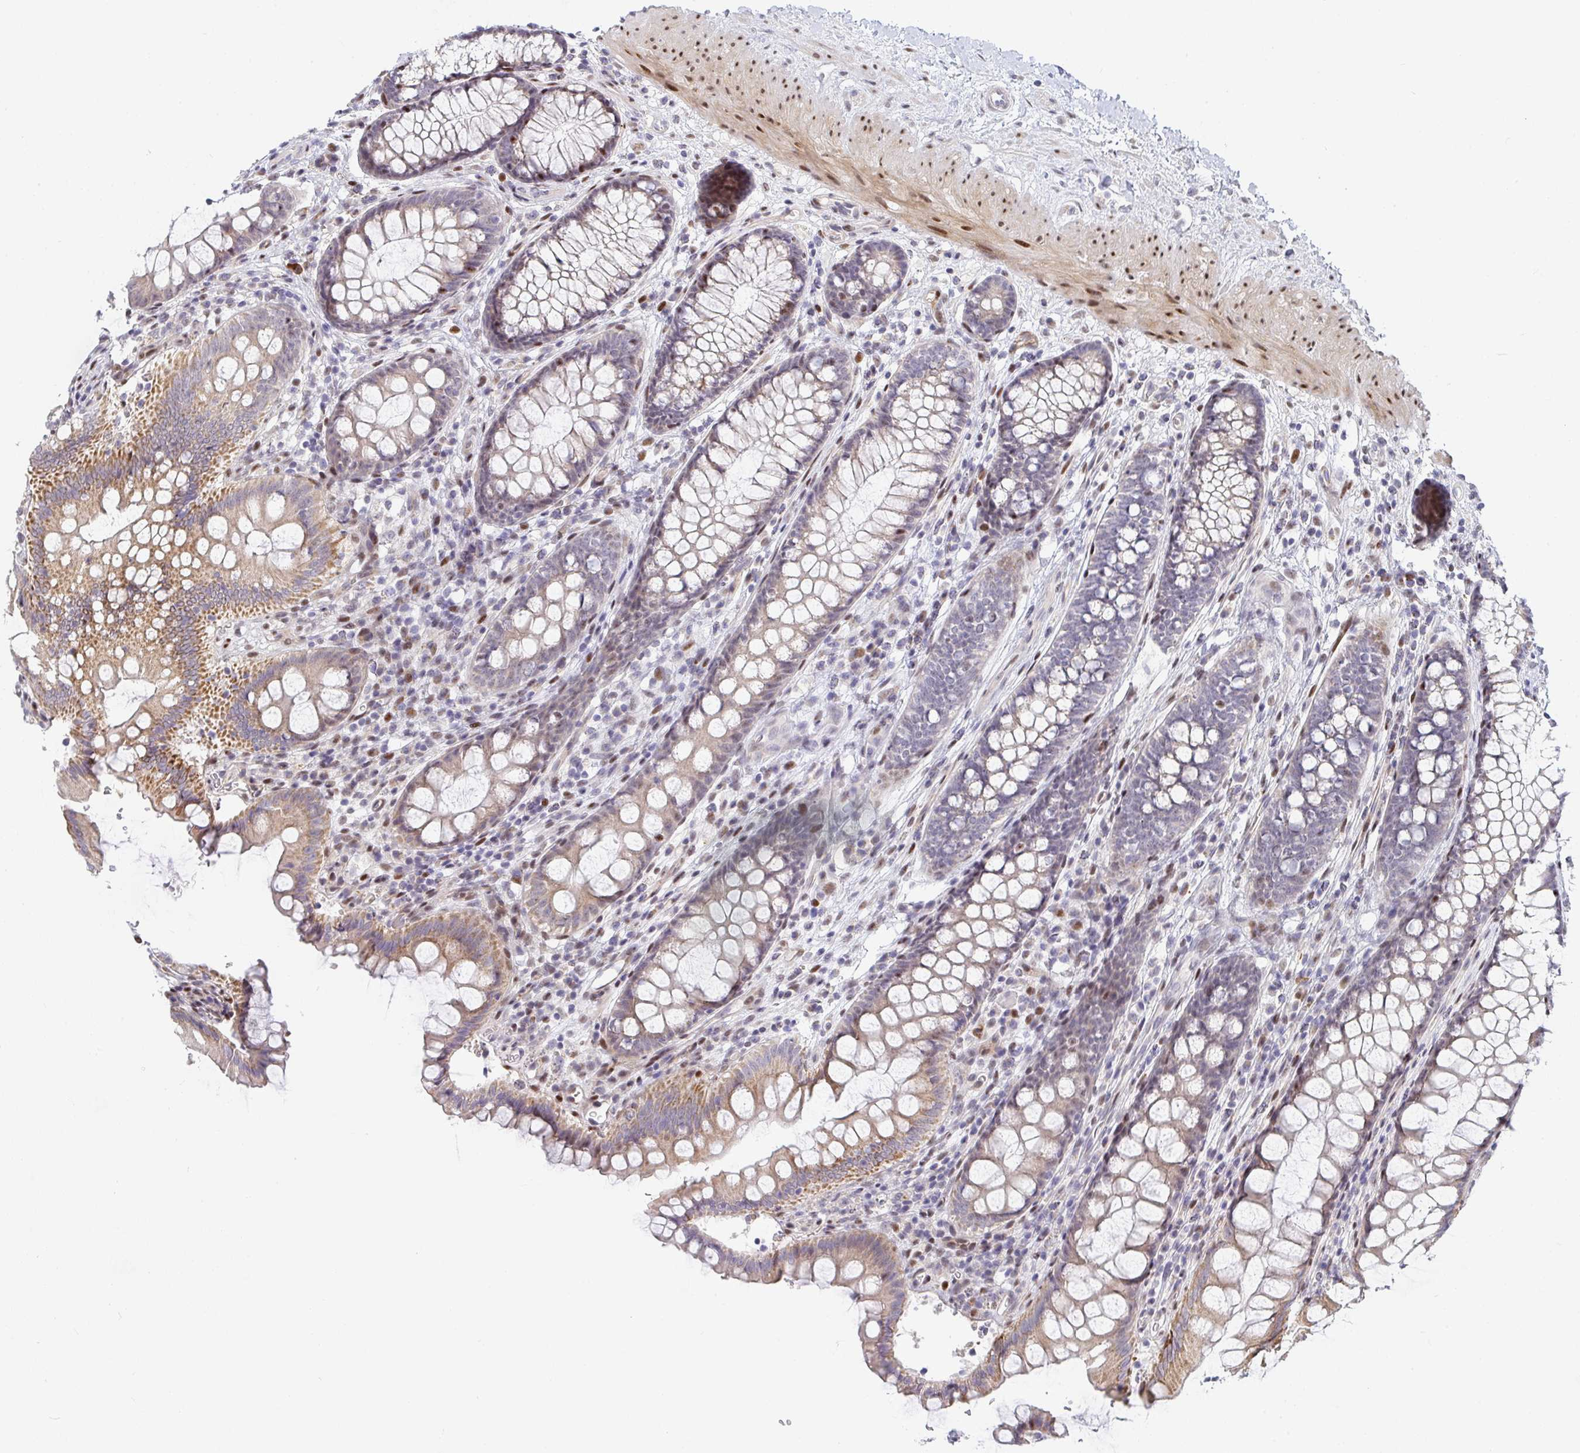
{"staining": {"intensity": "negative", "quantity": "none", "location": "none"}, "tissue": "colon", "cell_type": "Endothelial cells", "image_type": "normal", "snomed": [{"axis": "morphology", "description": "Normal tissue, NOS"}, {"axis": "morphology", "description": "Adenoma, NOS"}, {"axis": "topography", "description": "Soft tissue"}, {"axis": "topography", "description": "Colon"}], "caption": "Protein analysis of unremarkable colon demonstrates no significant positivity in endothelial cells.", "gene": "ZIC3", "patient": {"sex": "male", "age": 47}}